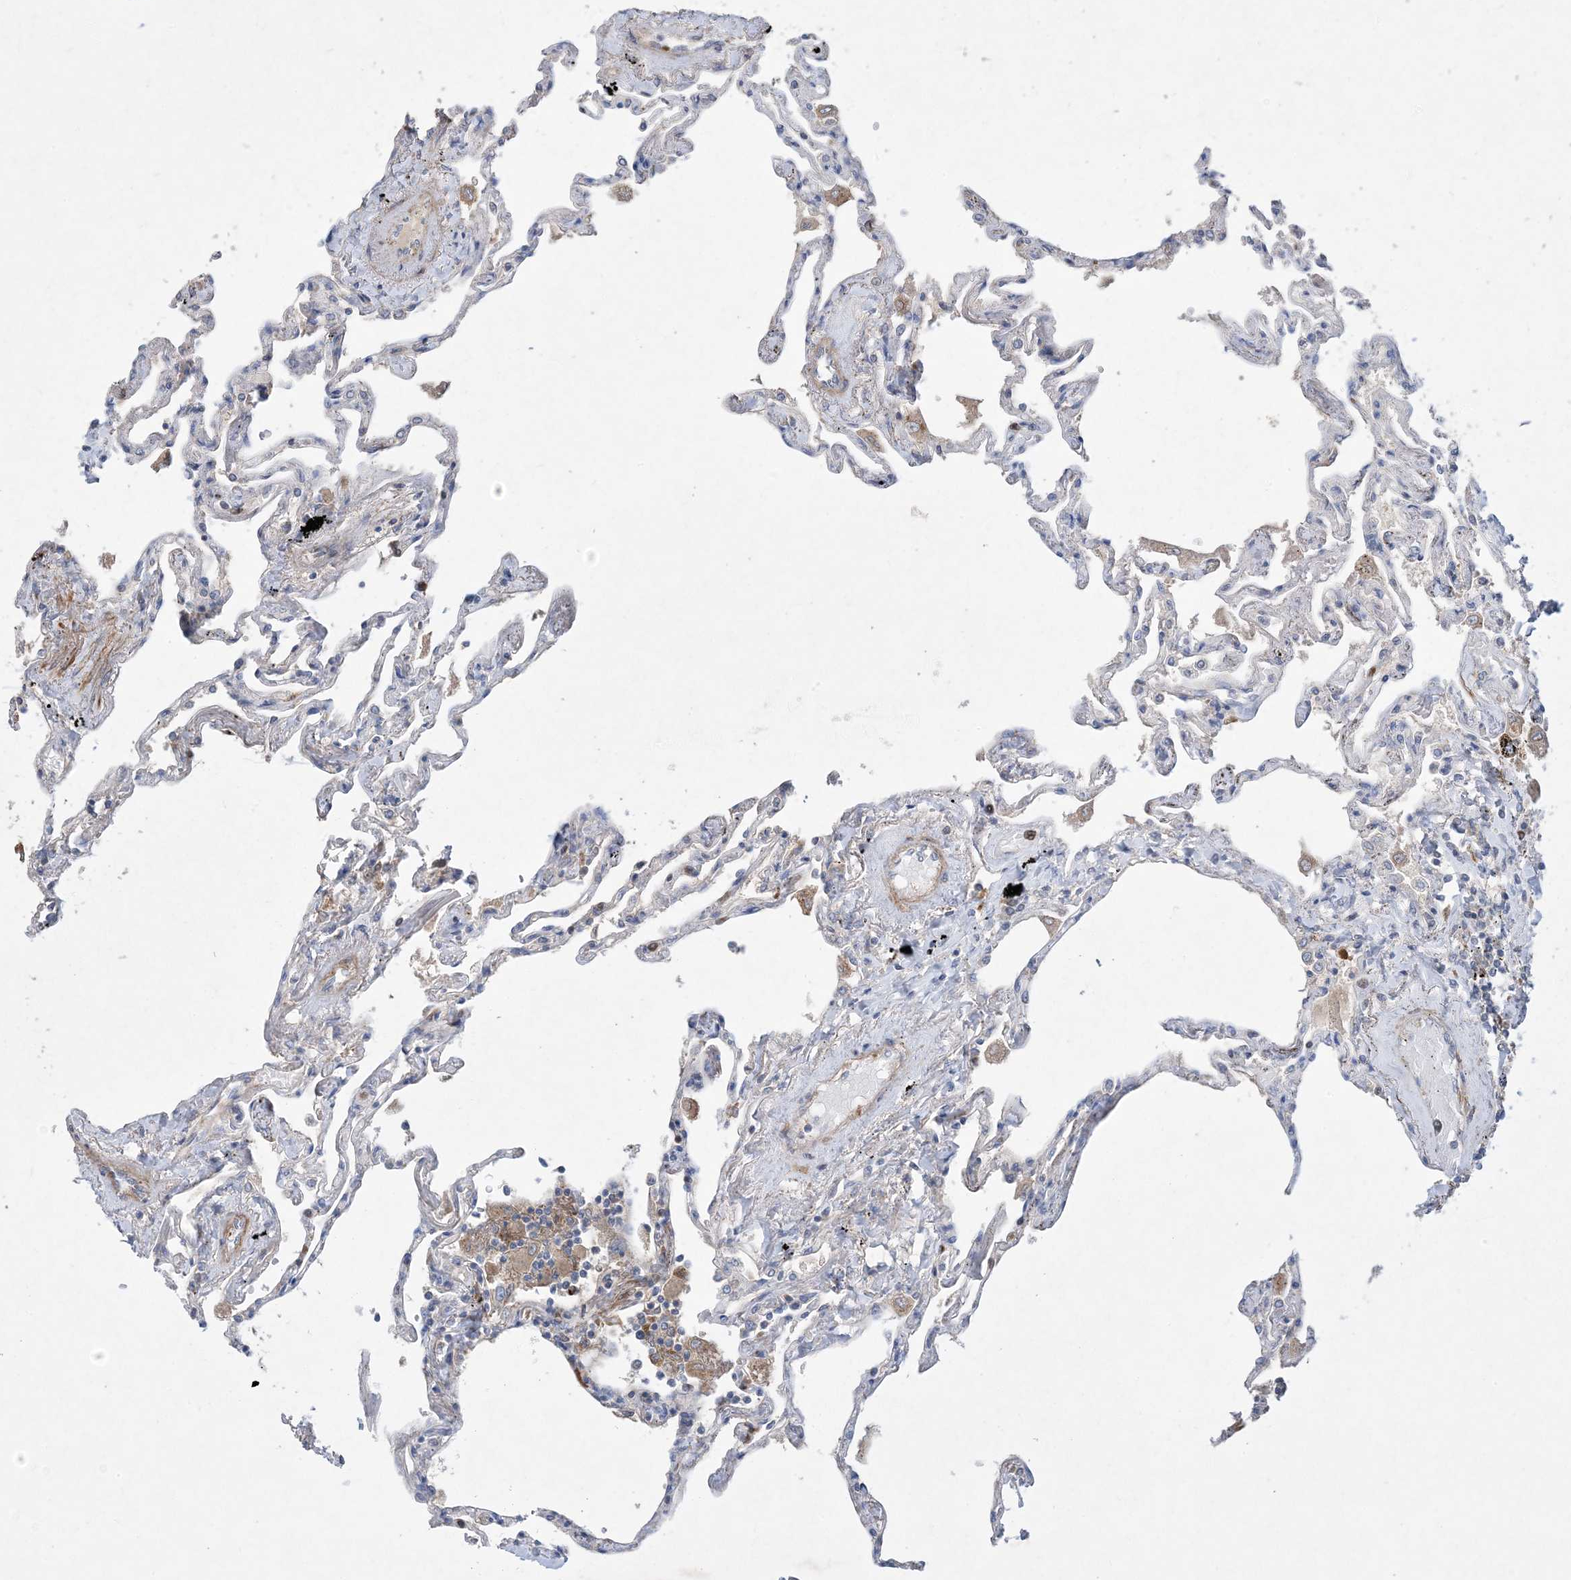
{"staining": {"intensity": "negative", "quantity": "none", "location": "none"}, "tissue": "lung", "cell_type": "Alveolar cells", "image_type": "normal", "snomed": [{"axis": "morphology", "description": "Normal tissue, NOS"}, {"axis": "topography", "description": "Lung"}], "caption": "A micrograph of lung stained for a protein displays no brown staining in alveolar cells.", "gene": "MASP2", "patient": {"sex": "female", "age": 67}}